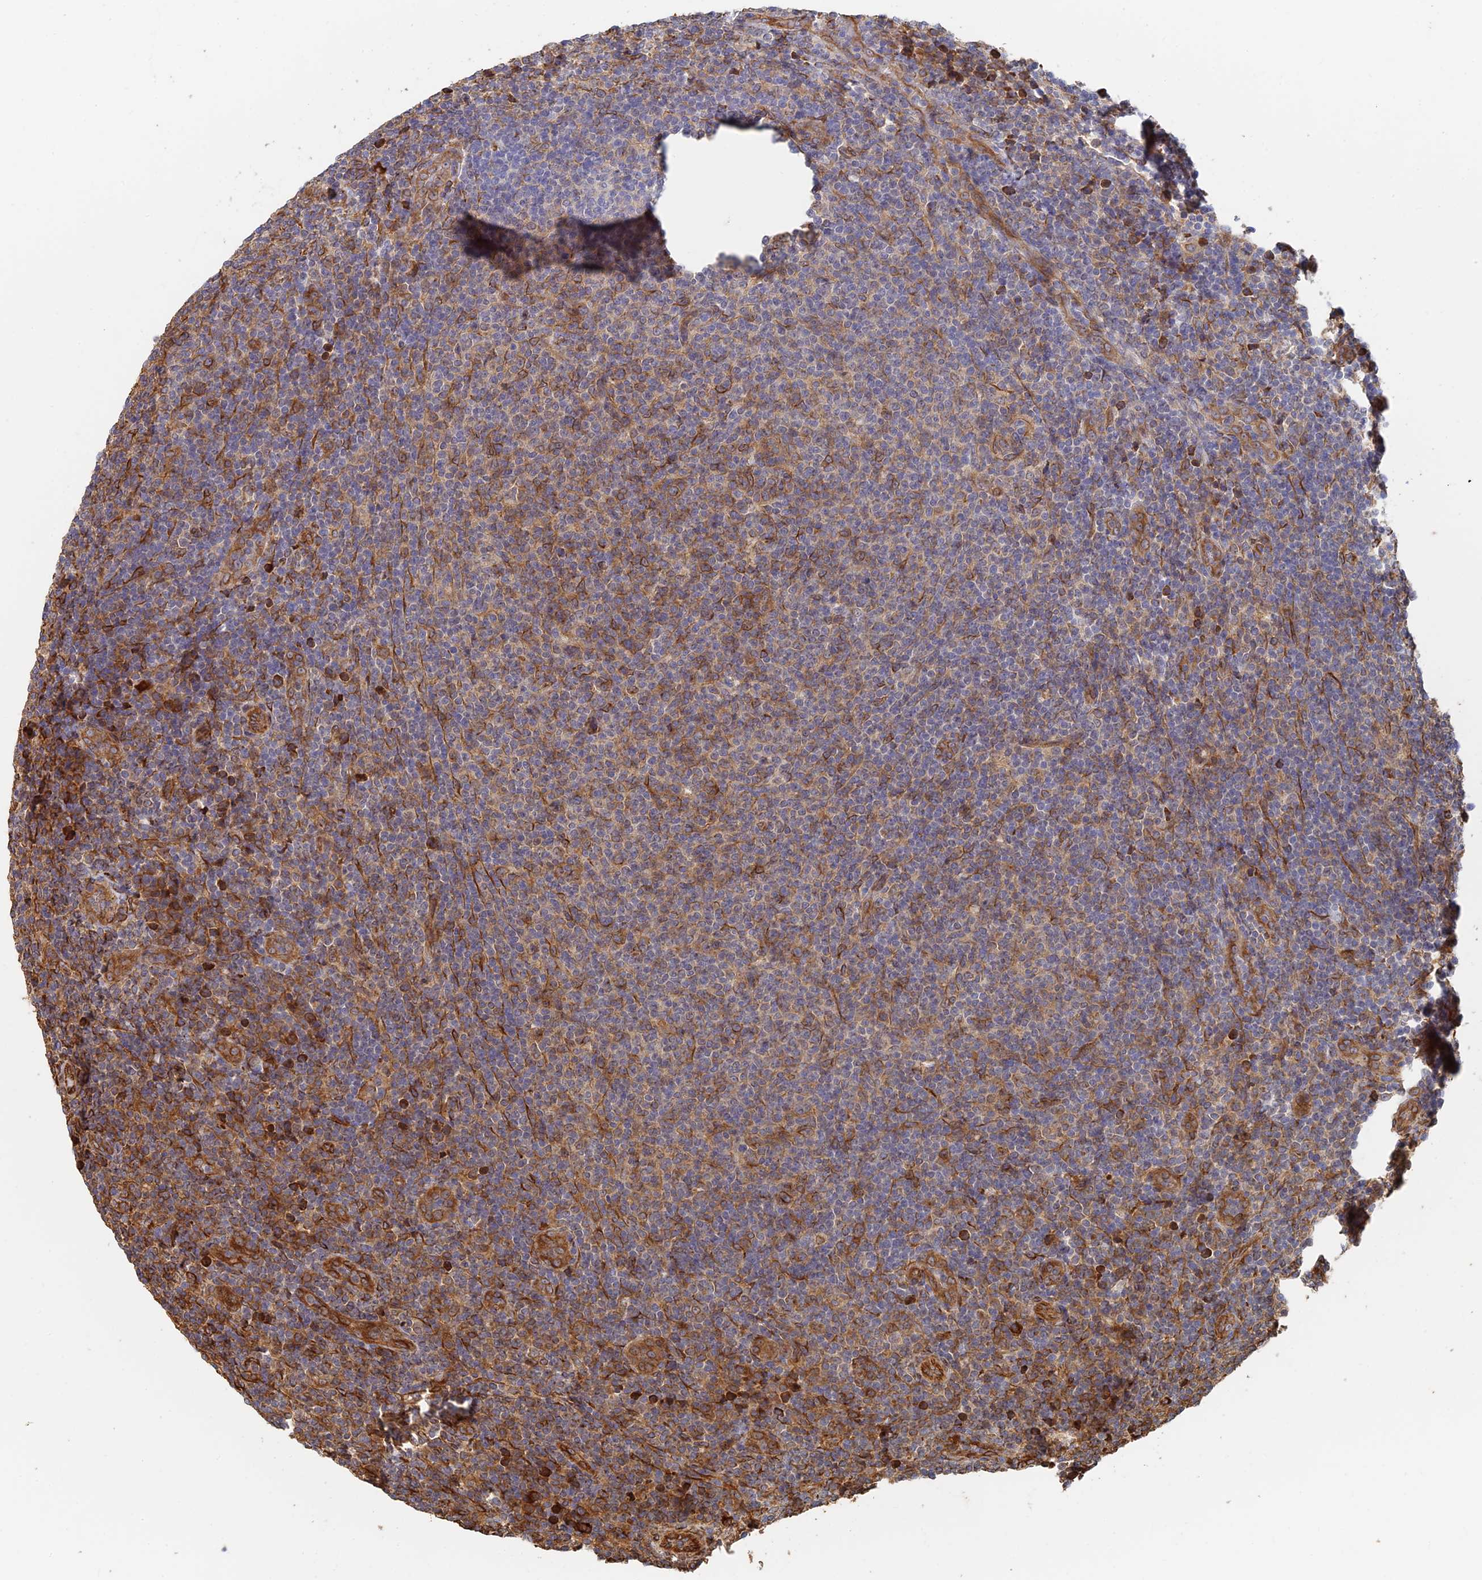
{"staining": {"intensity": "strong", "quantity": "<25%", "location": "cytoplasmic/membranous"}, "tissue": "lymphoma", "cell_type": "Tumor cells", "image_type": "cancer", "snomed": [{"axis": "morphology", "description": "Malignant lymphoma, non-Hodgkin's type, Low grade"}, {"axis": "topography", "description": "Lymph node"}], "caption": "Human low-grade malignant lymphoma, non-Hodgkin's type stained for a protein (brown) exhibits strong cytoplasmic/membranous positive positivity in about <25% of tumor cells.", "gene": "WBP11", "patient": {"sex": "male", "age": 66}}